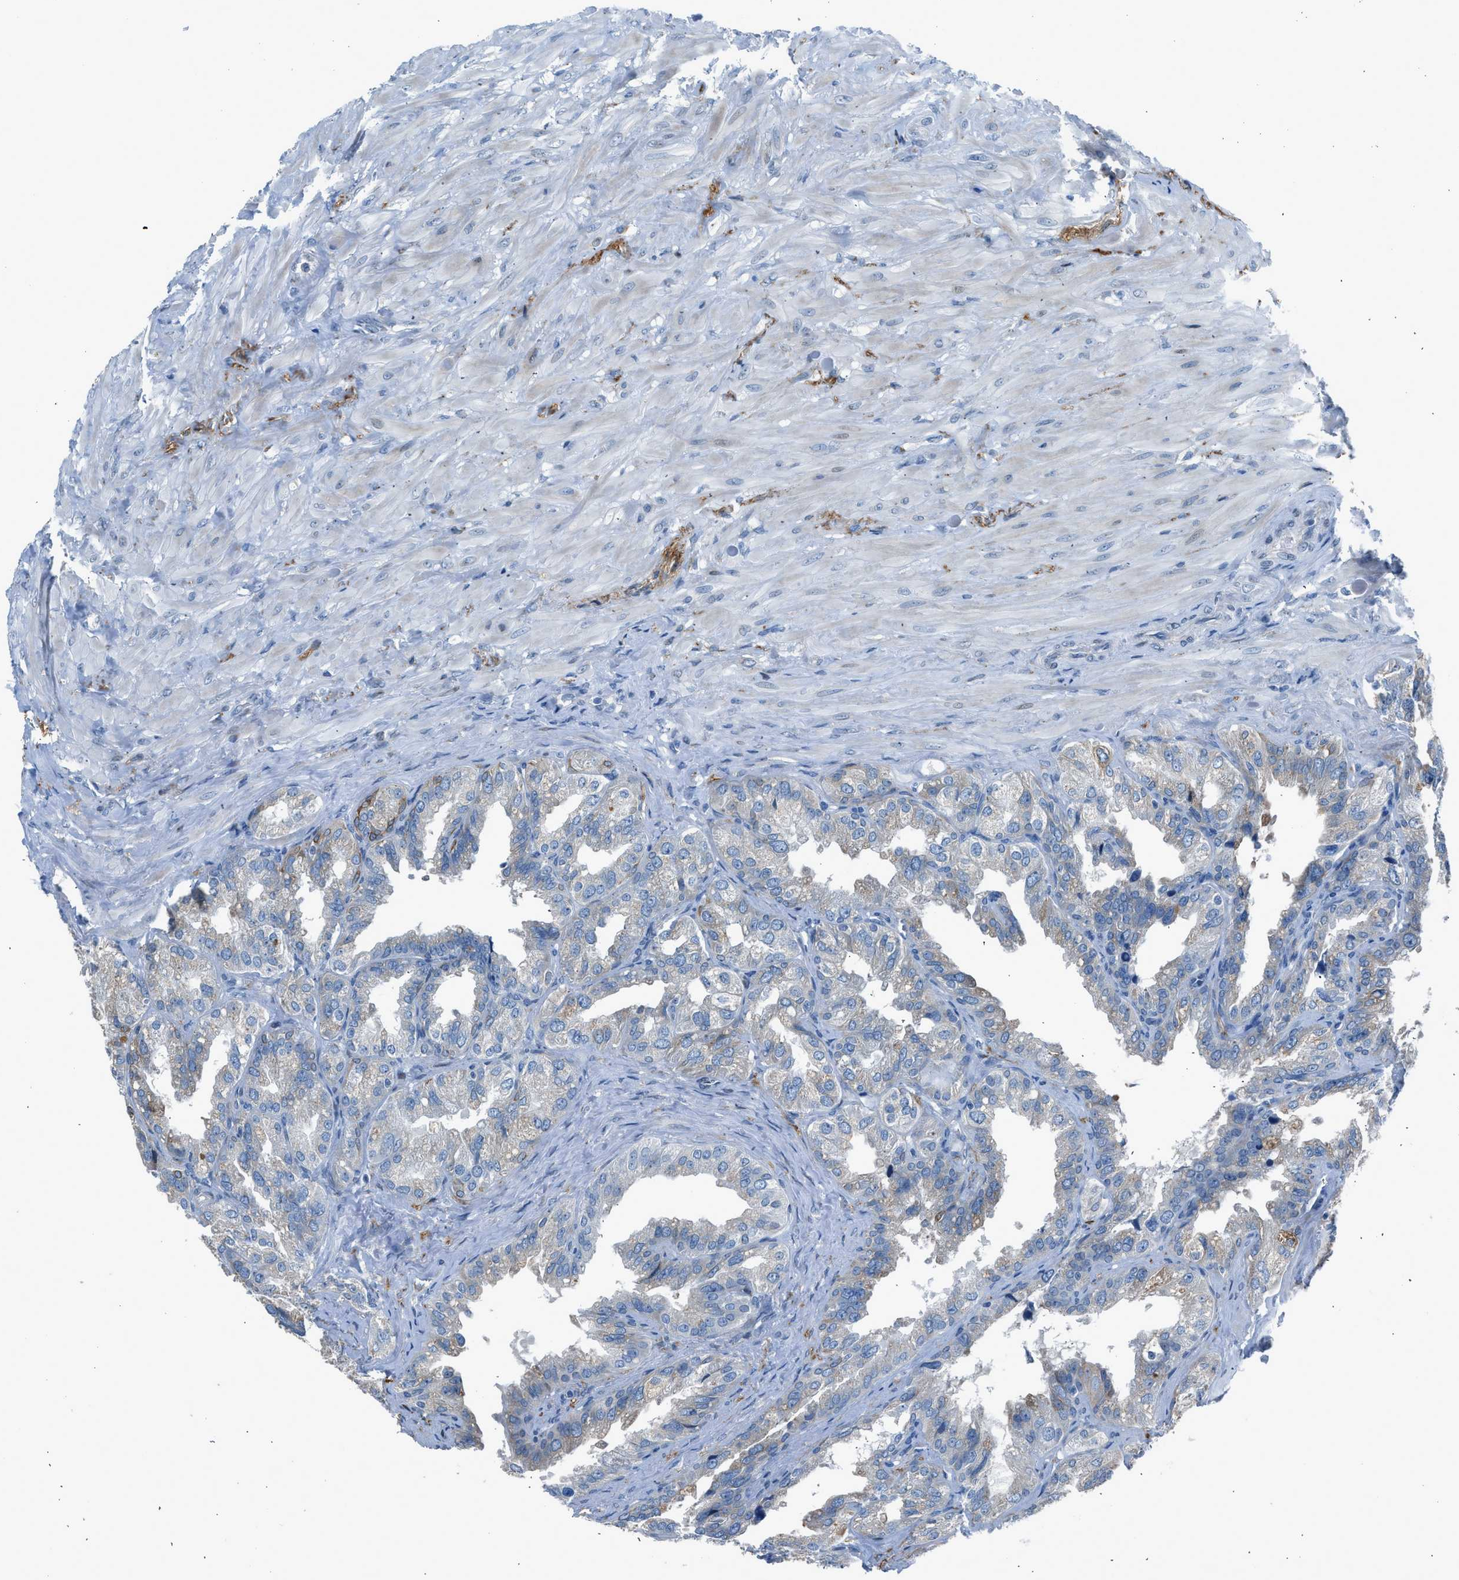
{"staining": {"intensity": "weak", "quantity": "<25%", "location": "cytoplasmic/membranous"}, "tissue": "seminal vesicle", "cell_type": "Glandular cells", "image_type": "normal", "snomed": [{"axis": "morphology", "description": "Normal tissue, NOS"}, {"axis": "topography", "description": "Seminal veicle"}], "caption": "Immunohistochemical staining of unremarkable seminal vesicle displays no significant positivity in glandular cells. (Stains: DAB immunohistochemistry with hematoxylin counter stain, Microscopy: brightfield microscopy at high magnification).", "gene": "RNF41", "patient": {"sex": "male", "age": 68}}